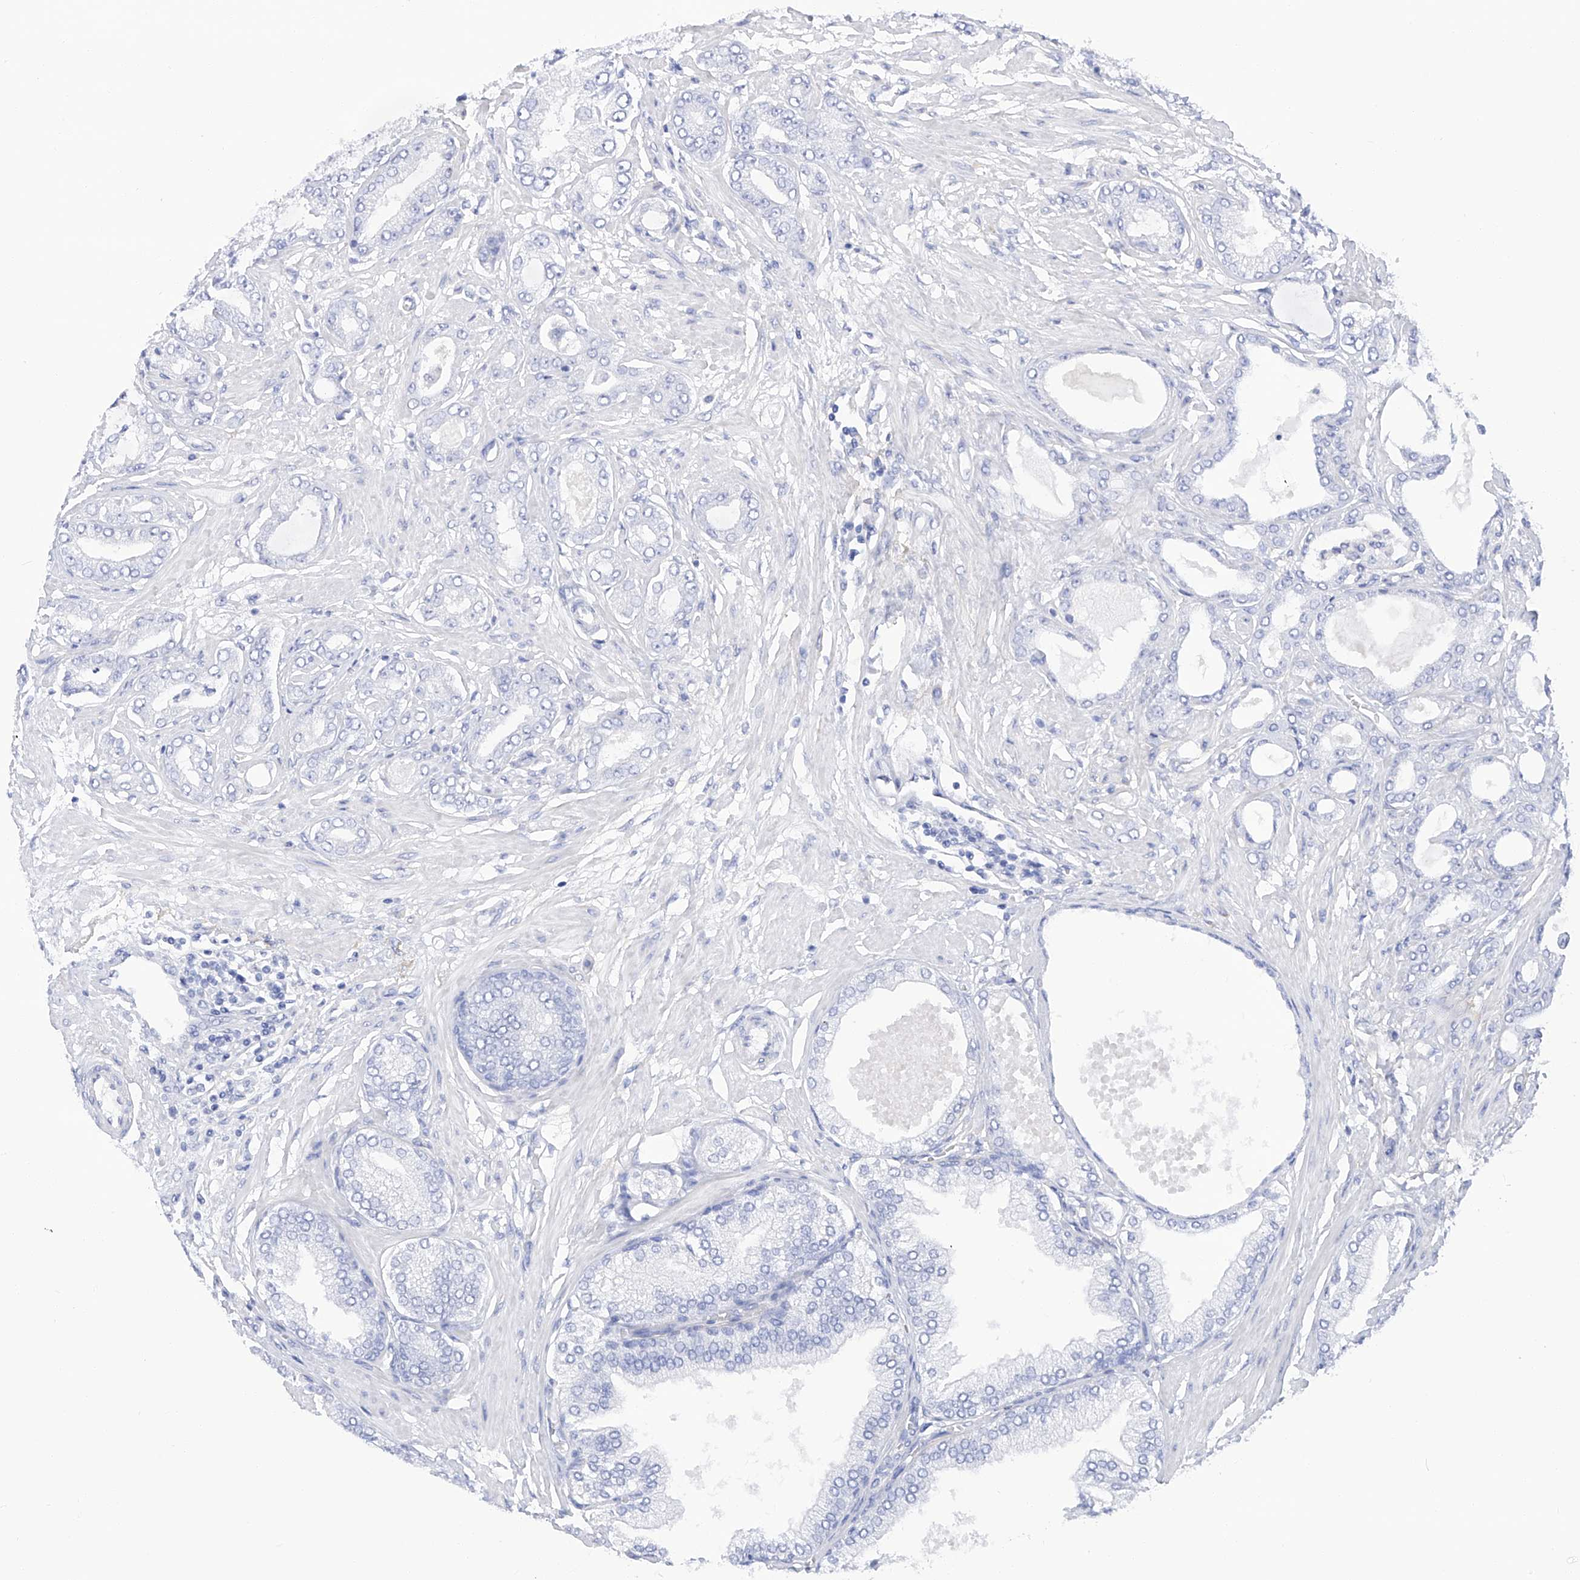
{"staining": {"intensity": "negative", "quantity": "none", "location": "none"}, "tissue": "prostate cancer", "cell_type": "Tumor cells", "image_type": "cancer", "snomed": [{"axis": "morphology", "description": "Adenocarcinoma, Low grade"}, {"axis": "topography", "description": "Prostate"}], "caption": "There is no significant positivity in tumor cells of prostate cancer (low-grade adenocarcinoma).", "gene": "FLG", "patient": {"sex": "male", "age": 63}}